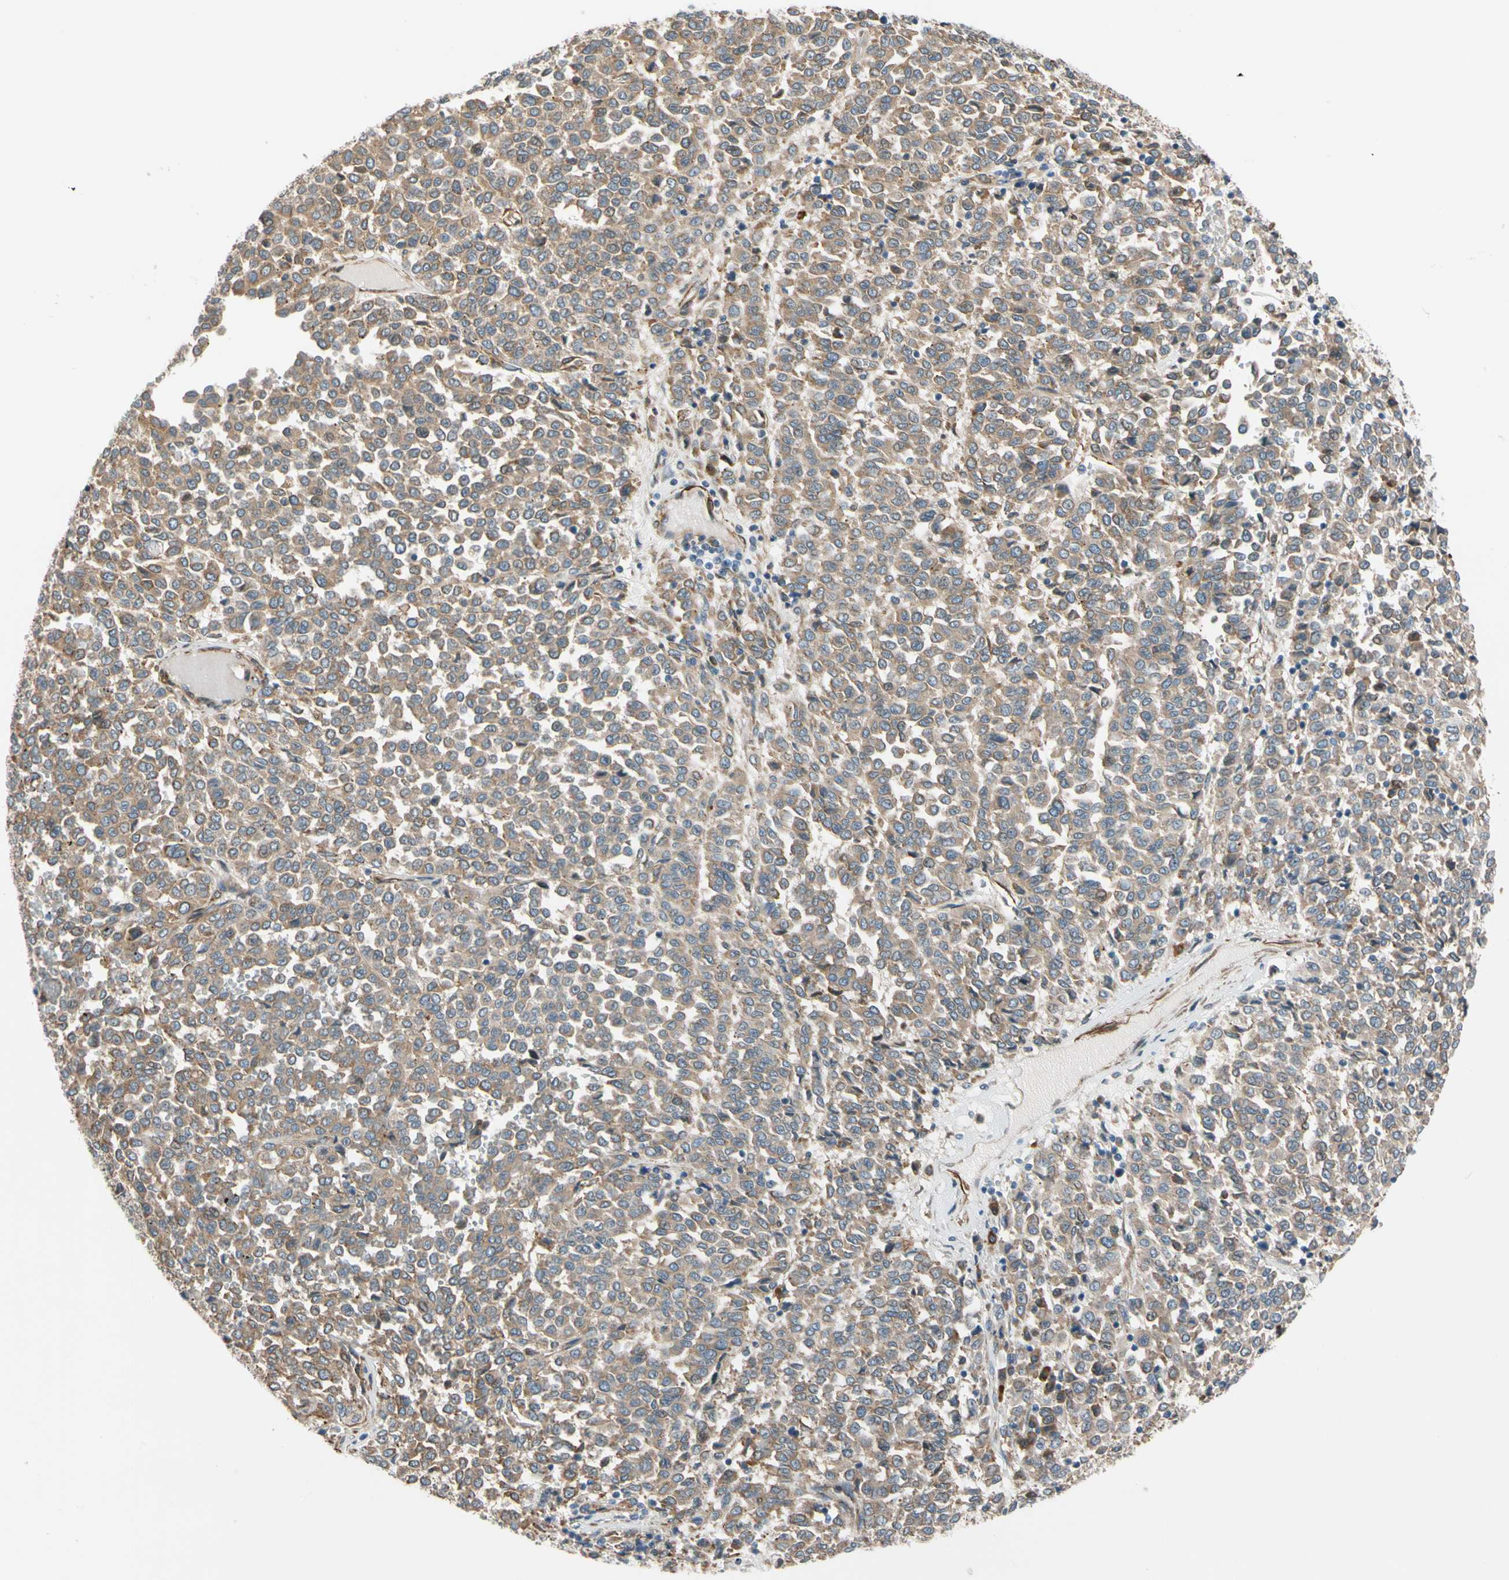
{"staining": {"intensity": "weak", "quantity": ">75%", "location": "cytoplasmic/membranous"}, "tissue": "melanoma", "cell_type": "Tumor cells", "image_type": "cancer", "snomed": [{"axis": "morphology", "description": "Malignant melanoma, Metastatic site"}, {"axis": "topography", "description": "Pancreas"}], "caption": "Malignant melanoma (metastatic site) stained with a protein marker demonstrates weak staining in tumor cells.", "gene": "LIMK2", "patient": {"sex": "female", "age": 30}}